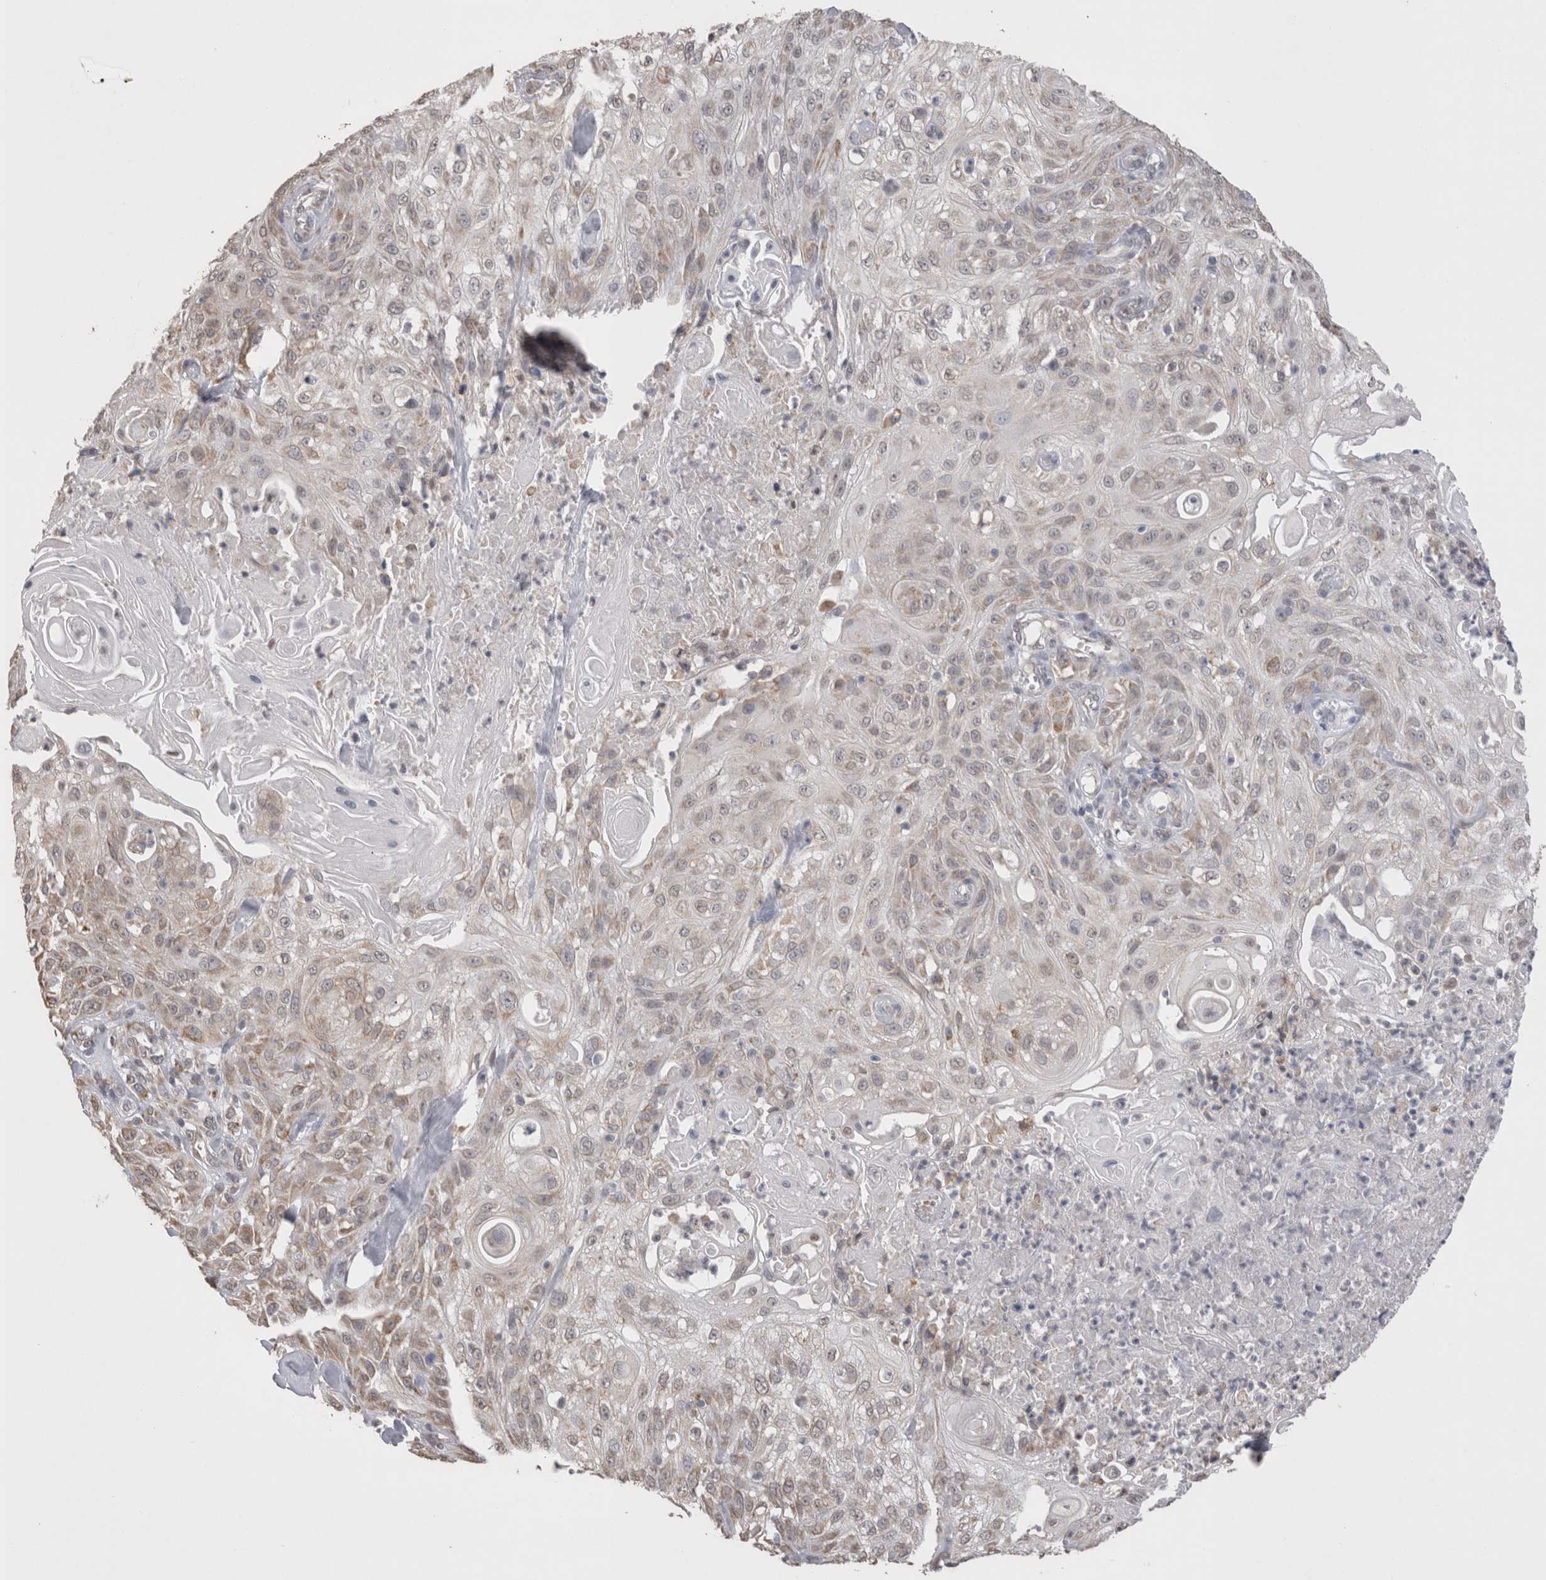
{"staining": {"intensity": "weak", "quantity": "25%-75%", "location": "cytoplasmic/membranous"}, "tissue": "skin cancer", "cell_type": "Tumor cells", "image_type": "cancer", "snomed": [{"axis": "morphology", "description": "Squamous cell carcinoma, NOS"}, {"axis": "topography", "description": "Skin"}], "caption": "Squamous cell carcinoma (skin) was stained to show a protein in brown. There is low levels of weak cytoplasmic/membranous positivity in approximately 25%-75% of tumor cells.", "gene": "NOMO1", "patient": {"sex": "male", "age": 75}}